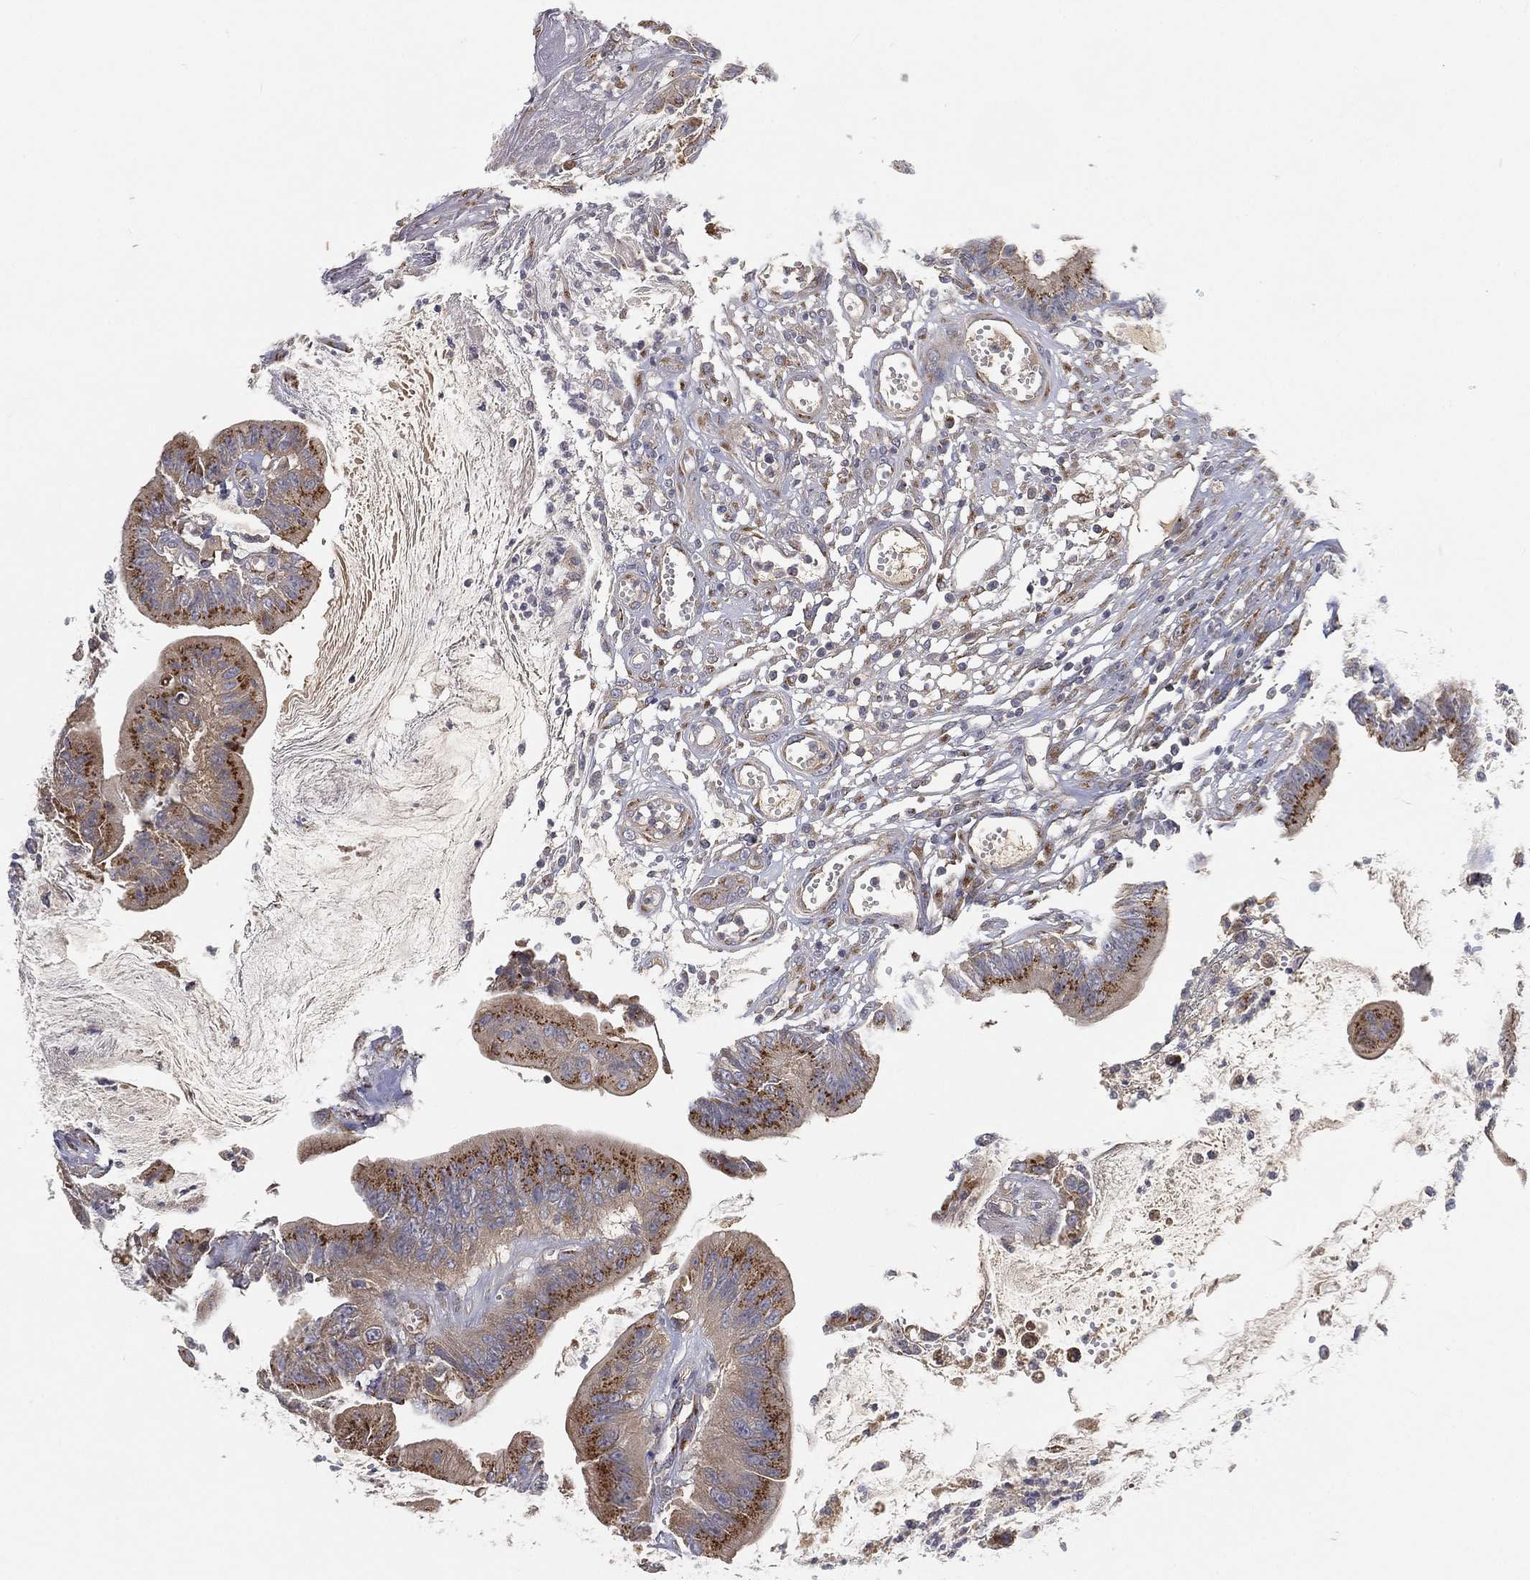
{"staining": {"intensity": "strong", "quantity": ">75%", "location": "cytoplasmic/membranous"}, "tissue": "colorectal cancer", "cell_type": "Tumor cells", "image_type": "cancer", "snomed": [{"axis": "morphology", "description": "Adenocarcinoma, NOS"}, {"axis": "topography", "description": "Colon"}], "caption": "Human colorectal cancer stained for a protein (brown) exhibits strong cytoplasmic/membranous positive staining in about >75% of tumor cells.", "gene": "CTSL", "patient": {"sex": "female", "age": 69}}